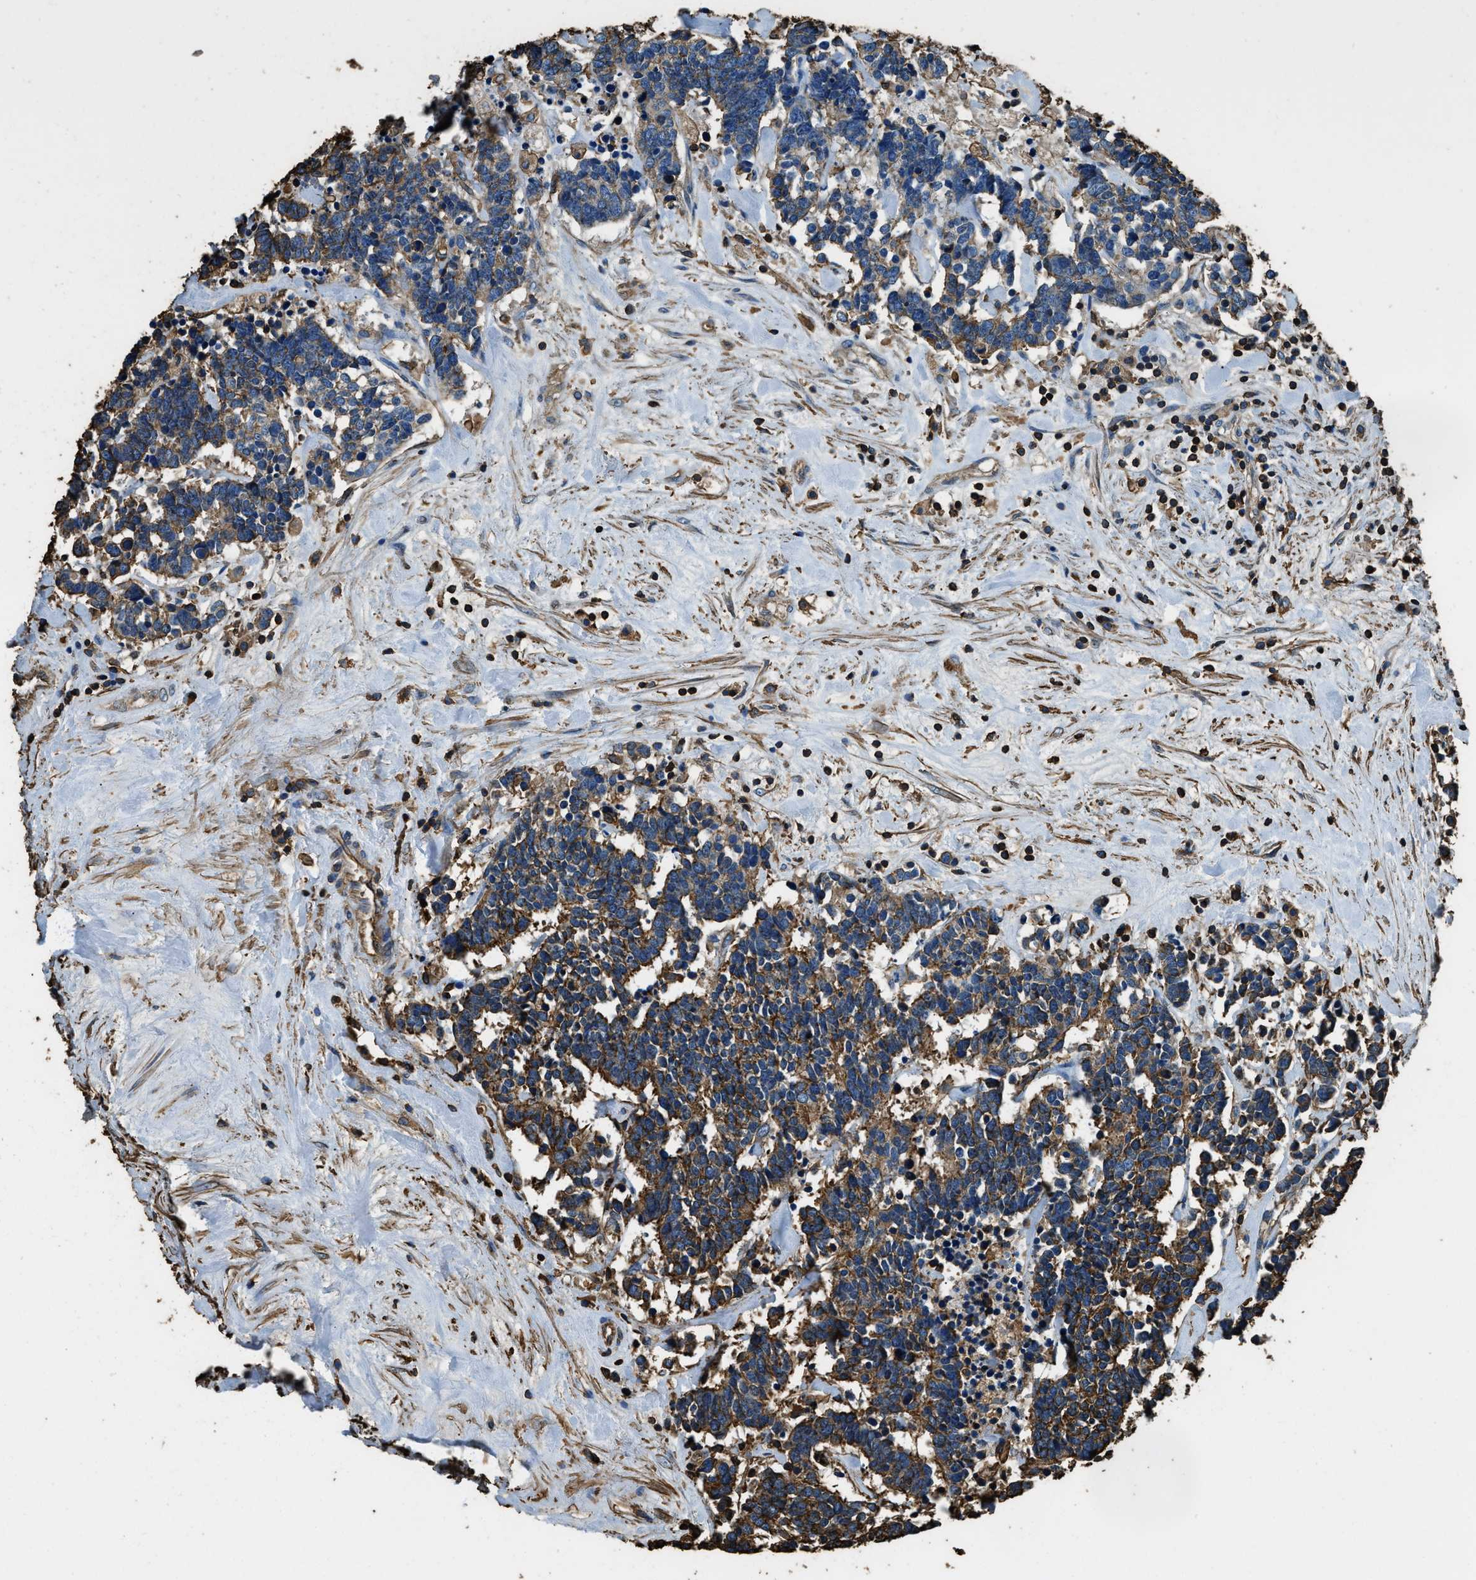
{"staining": {"intensity": "moderate", "quantity": ">75%", "location": "cytoplasmic/membranous"}, "tissue": "carcinoid", "cell_type": "Tumor cells", "image_type": "cancer", "snomed": [{"axis": "morphology", "description": "Carcinoma, NOS"}, {"axis": "morphology", "description": "Carcinoid, malignant, NOS"}, {"axis": "topography", "description": "Urinary bladder"}], "caption": "Immunohistochemistry histopathology image of carcinoid stained for a protein (brown), which exhibits medium levels of moderate cytoplasmic/membranous positivity in about >75% of tumor cells.", "gene": "ACCS", "patient": {"sex": "male", "age": 57}}